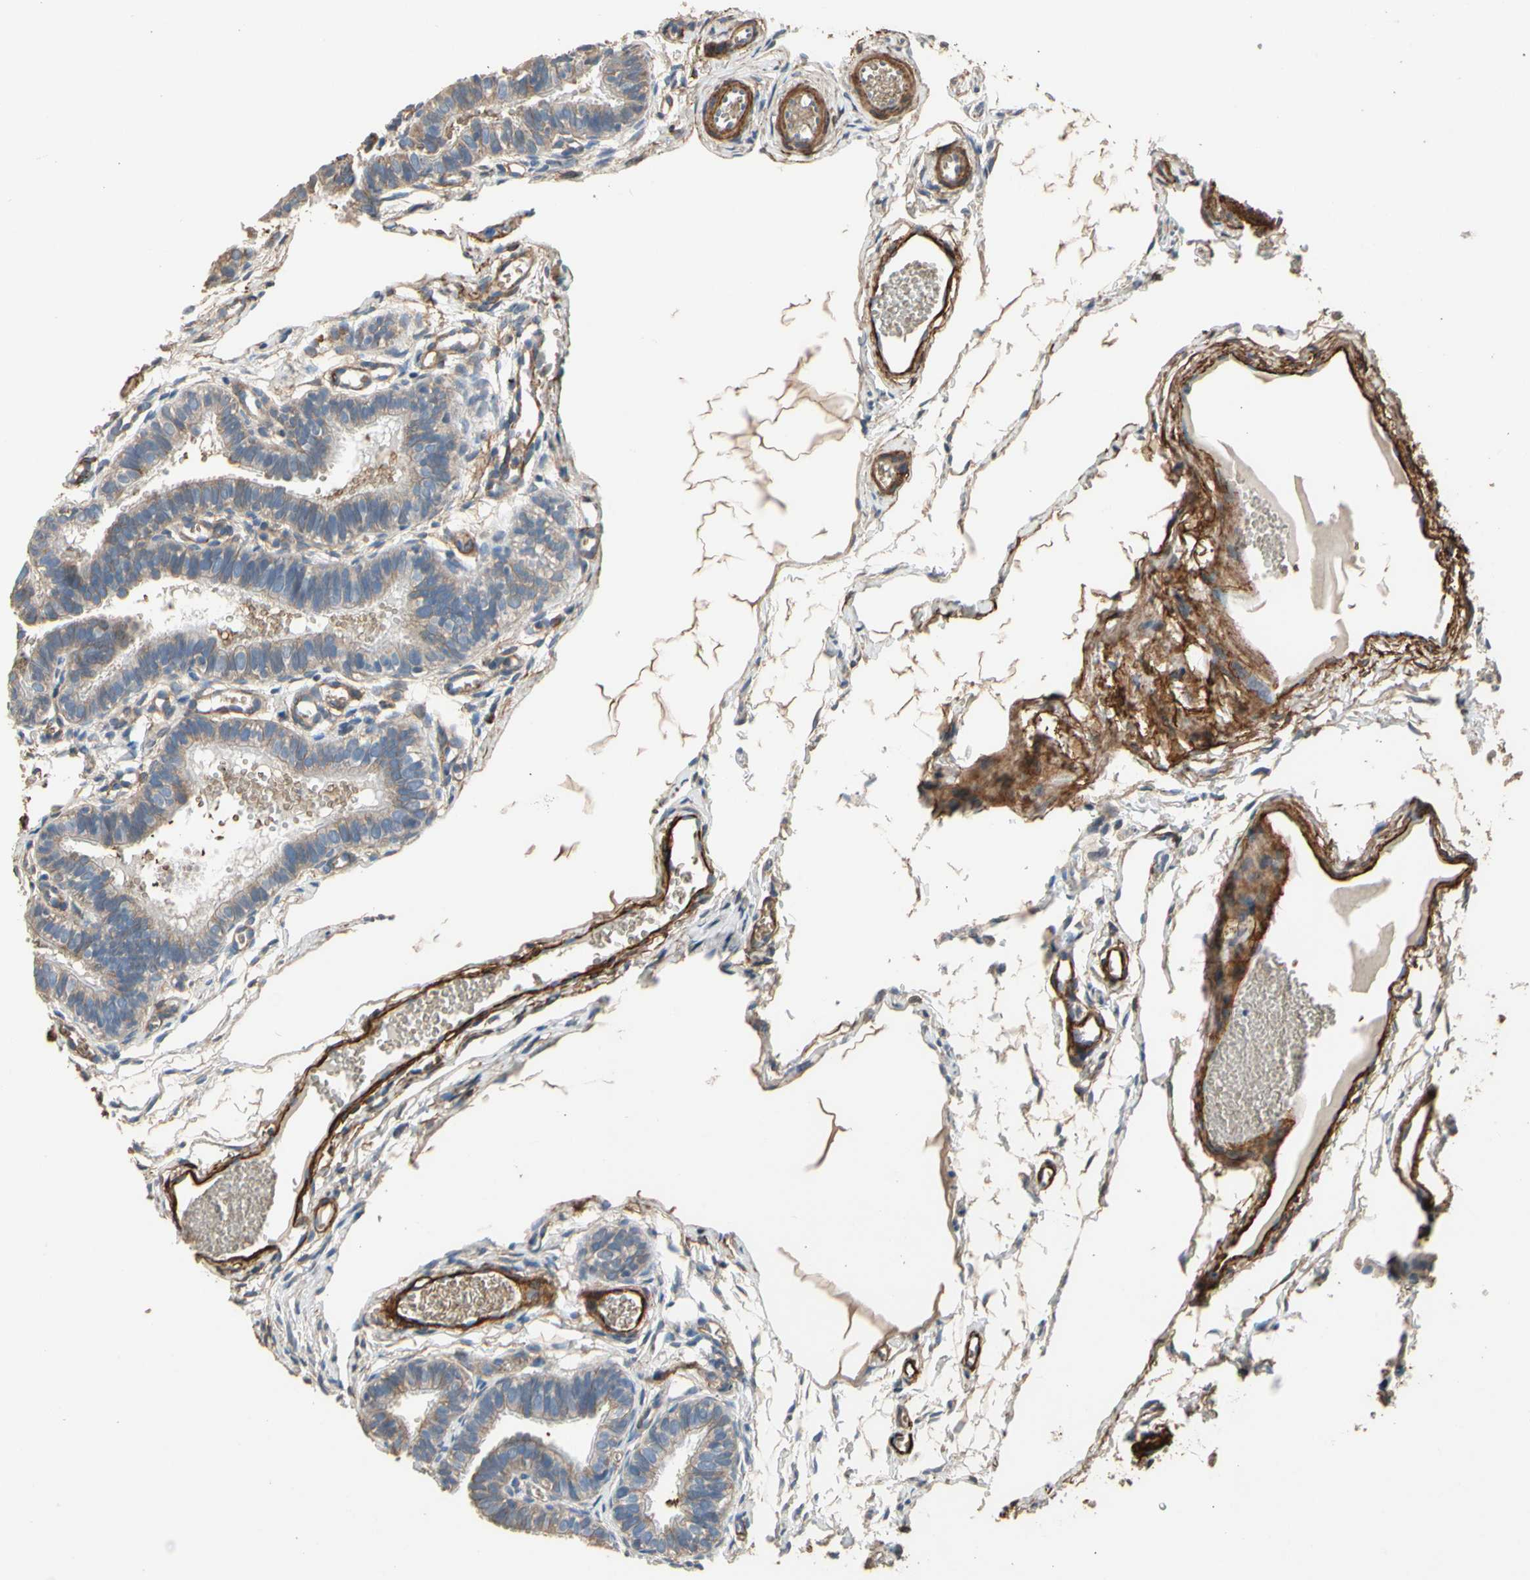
{"staining": {"intensity": "moderate", "quantity": ">75%", "location": "cytoplasmic/membranous"}, "tissue": "fallopian tube", "cell_type": "Glandular cells", "image_type": "normal", "snomed": [{"axis": "morphology", "description": "Normal tissue, NOS"}, {"axis": "topography", "description": "Fallopian tube"}, {"axis": "topography", "description": "Placenta"}], "caption": "The immunohistochemical stain highlights moderate cytoplasmic/membranous positivity in glandular cells of unremarkable fallopian tube. The staining was performed using DAB to visualize the protein expression in brown, while the nuclei were stained in blue with hematoxylin (Magnification: 20x).", "gene": "SUSD2", "patient": {"sex": "female", "age": 34}}